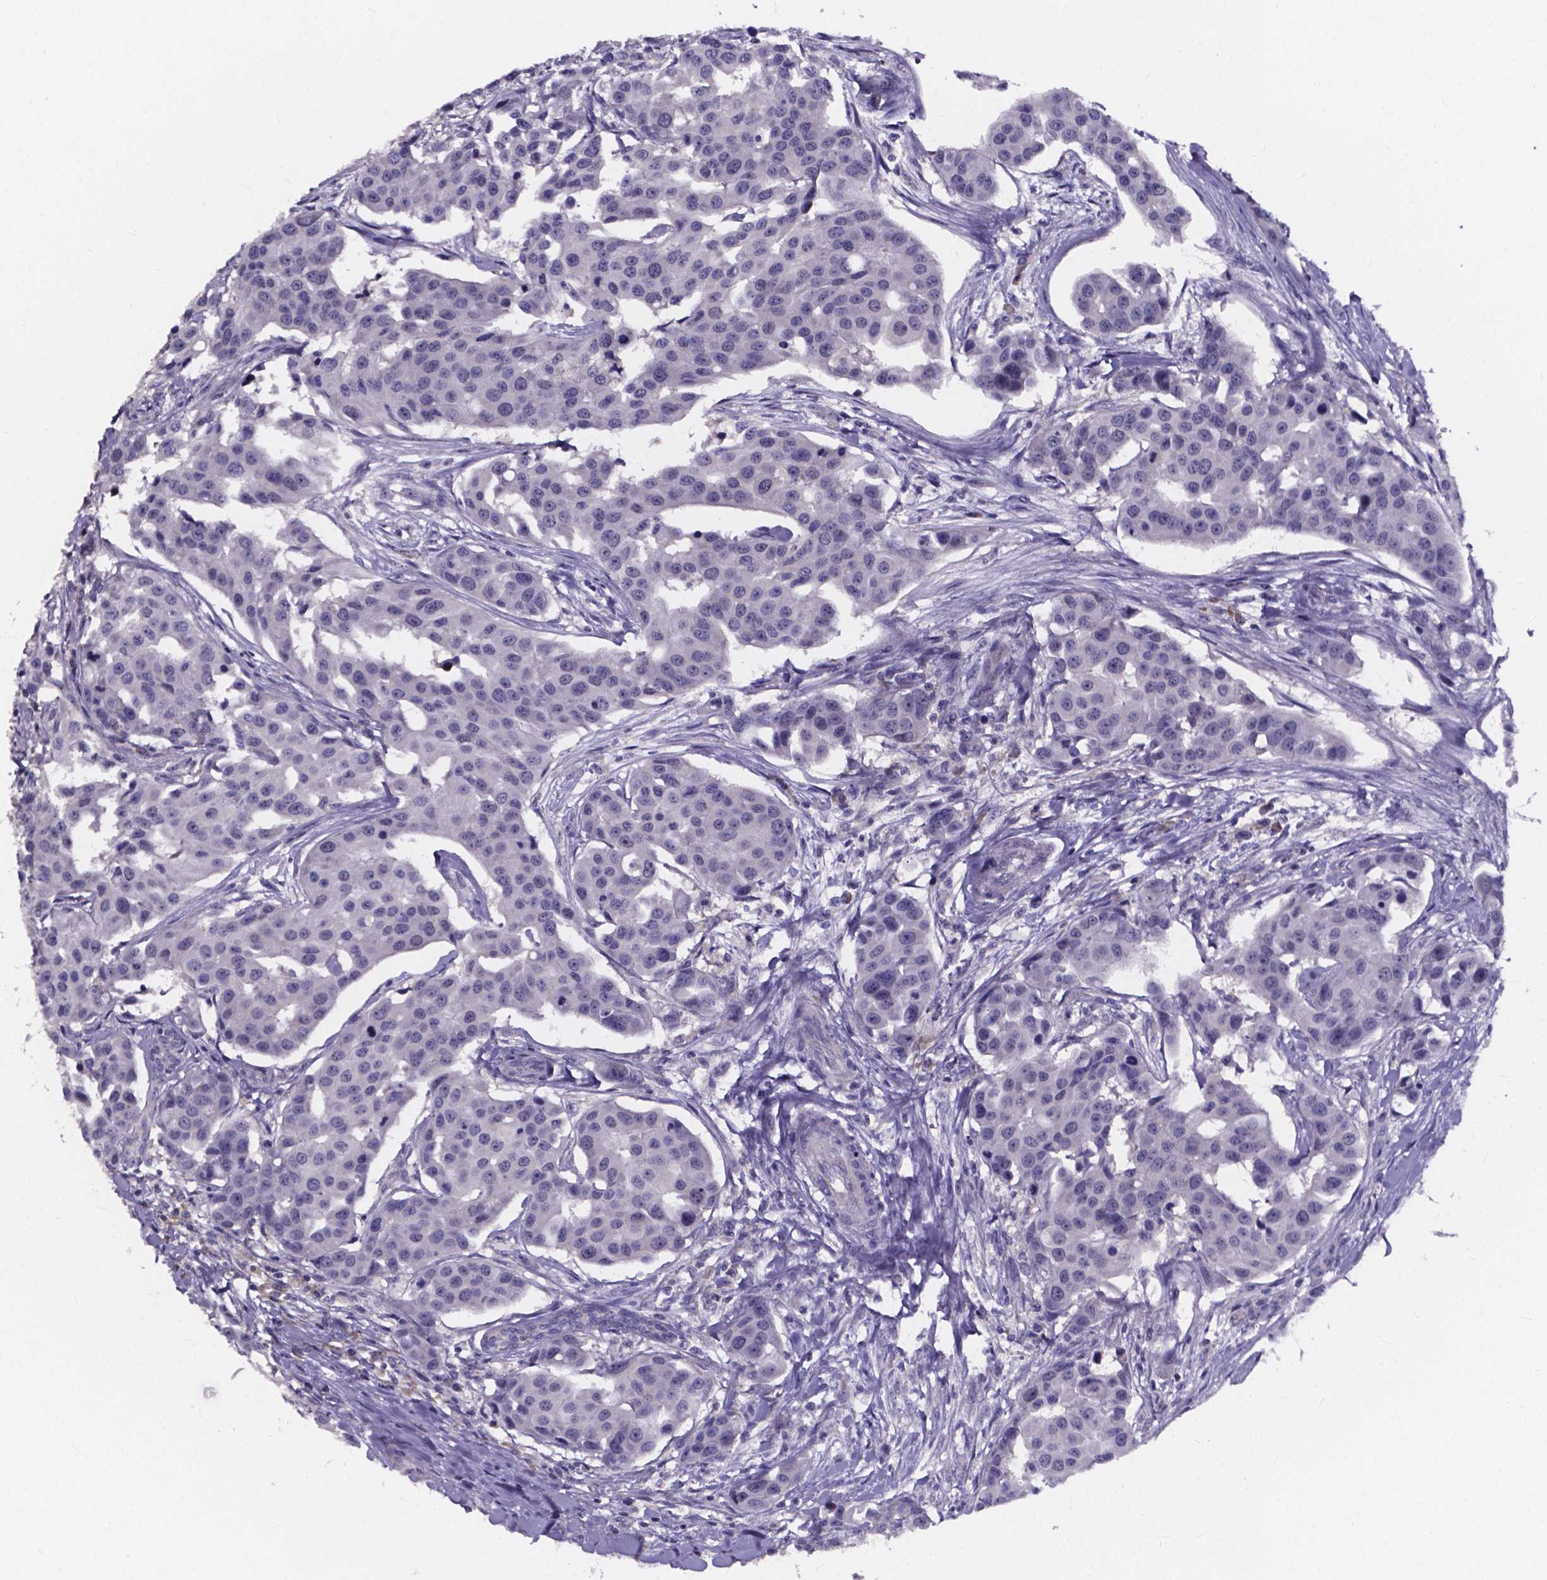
{"staining": {"intensity": "negative", "quantity": "none", "location": "none"}, "tissue": "head and neck cancer", "cell_type": "Tumor cells", "image_type": "cancer", "snomed": [{"axis": "morphology", "description": "Adenocarcinoma, NOS"}, {"axis": "topography", "description": "Head-Neck"}], "caption": "This is an immunohistochemistry (IHC) photomicrograph of human adenocarcinoma (head and neck). There is no positivity in tumor cells.", "gene": "SPOCD1", "patient": {"sex": "male", "age": 76}}